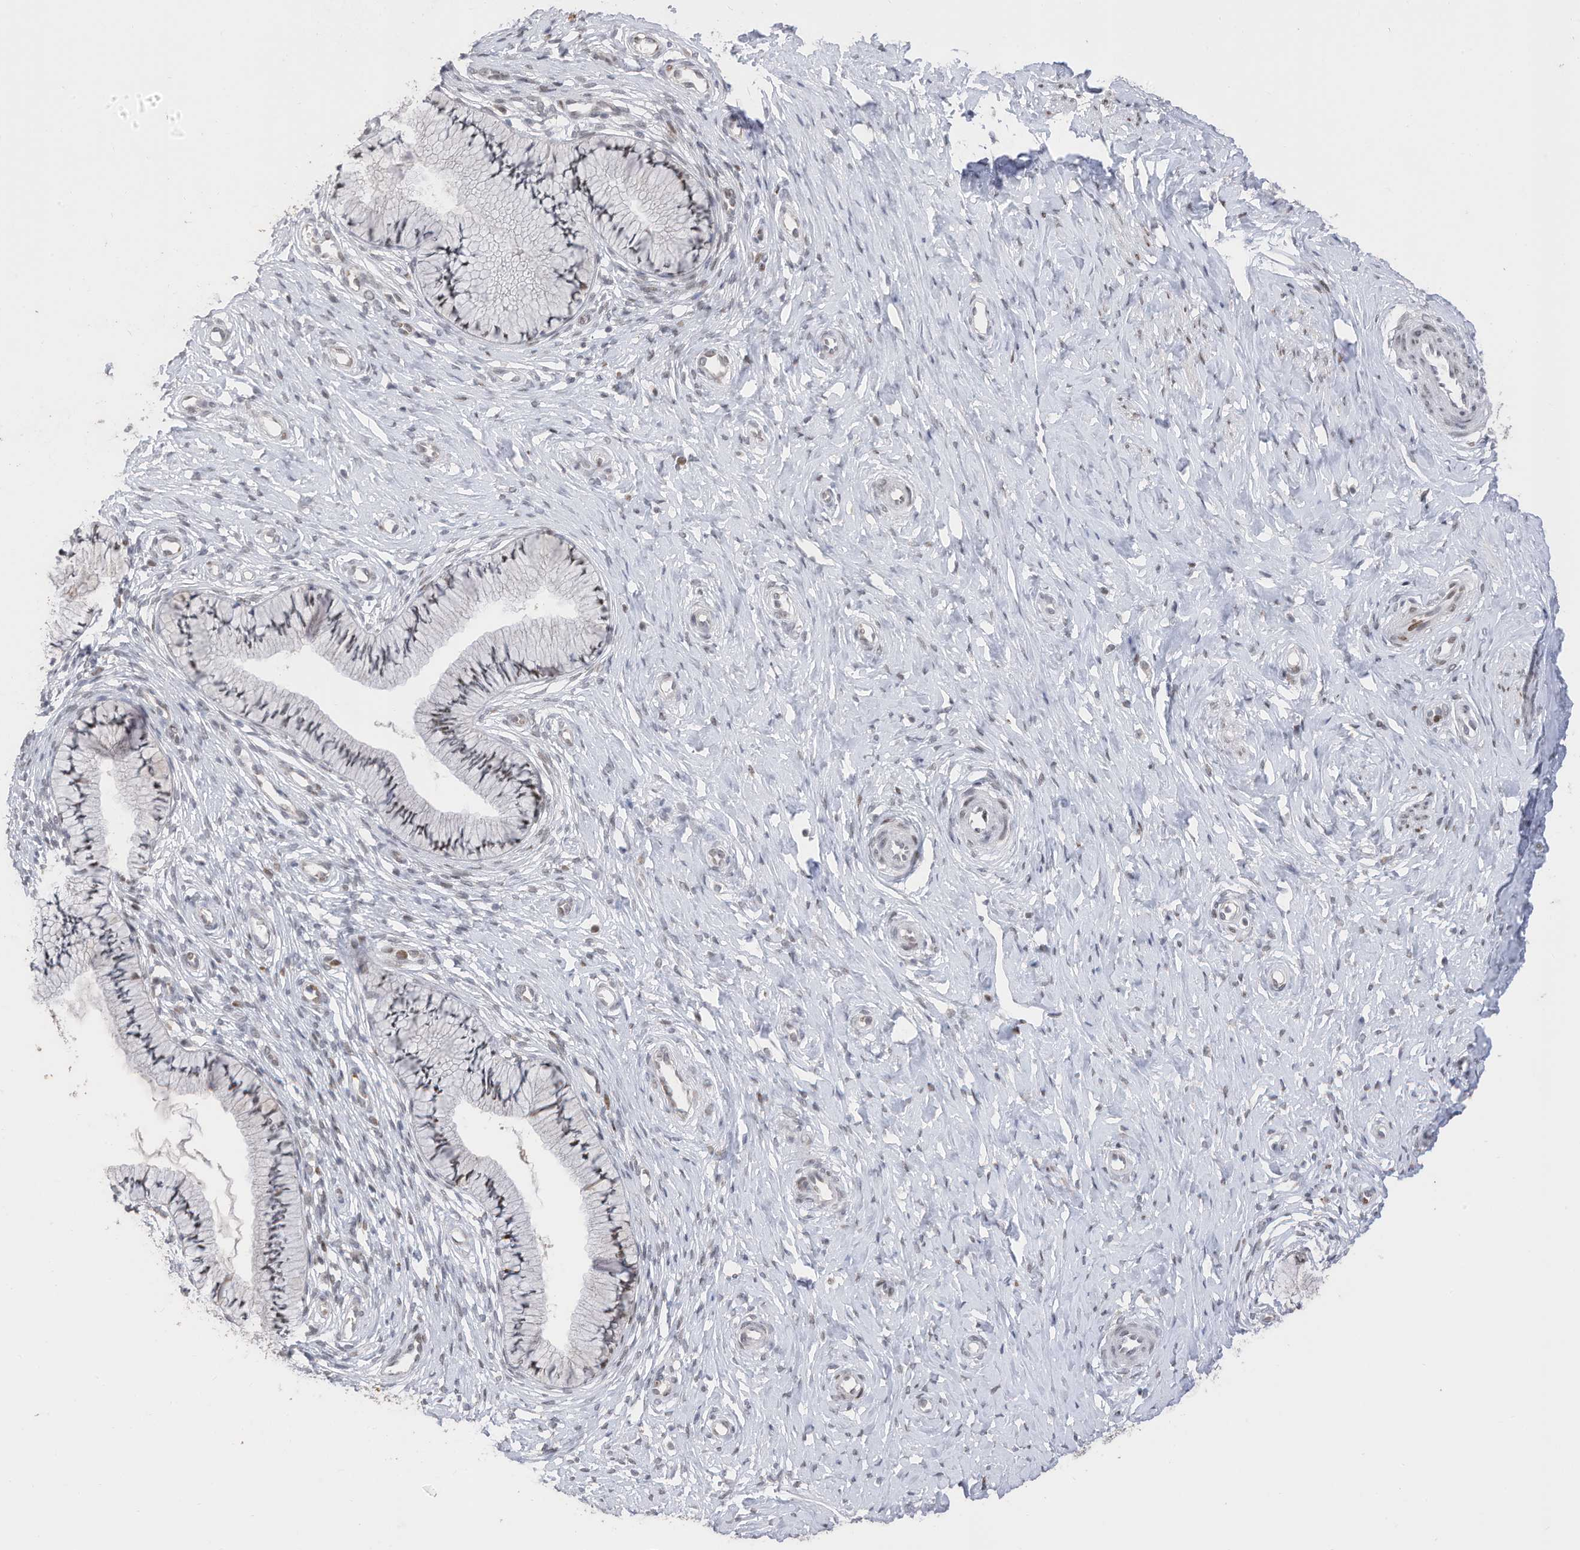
{"staining": {"intensity": "weak", "quantity": "<25%", "location": "nuclear"}, "tissue": "cervix", "cell_type": "Glandular cells", "image_type": "normal", "snomed": [{"axis": "morphology", "description": "Normal tissue, NOS"}, {"axis": "topography", "description": "Cervix"}], "caption": "Glandular cells show no significant protein expression in benign cervix. The staining was performed using DAB (3,3'-diaminobenzidine) to visualize the protein expression in brown, while the nuclei were stained in blue with hematoxylin (Magnification: 20x).", "gene": "RABL3", "patient": {"sex": "female", "age": 36}}